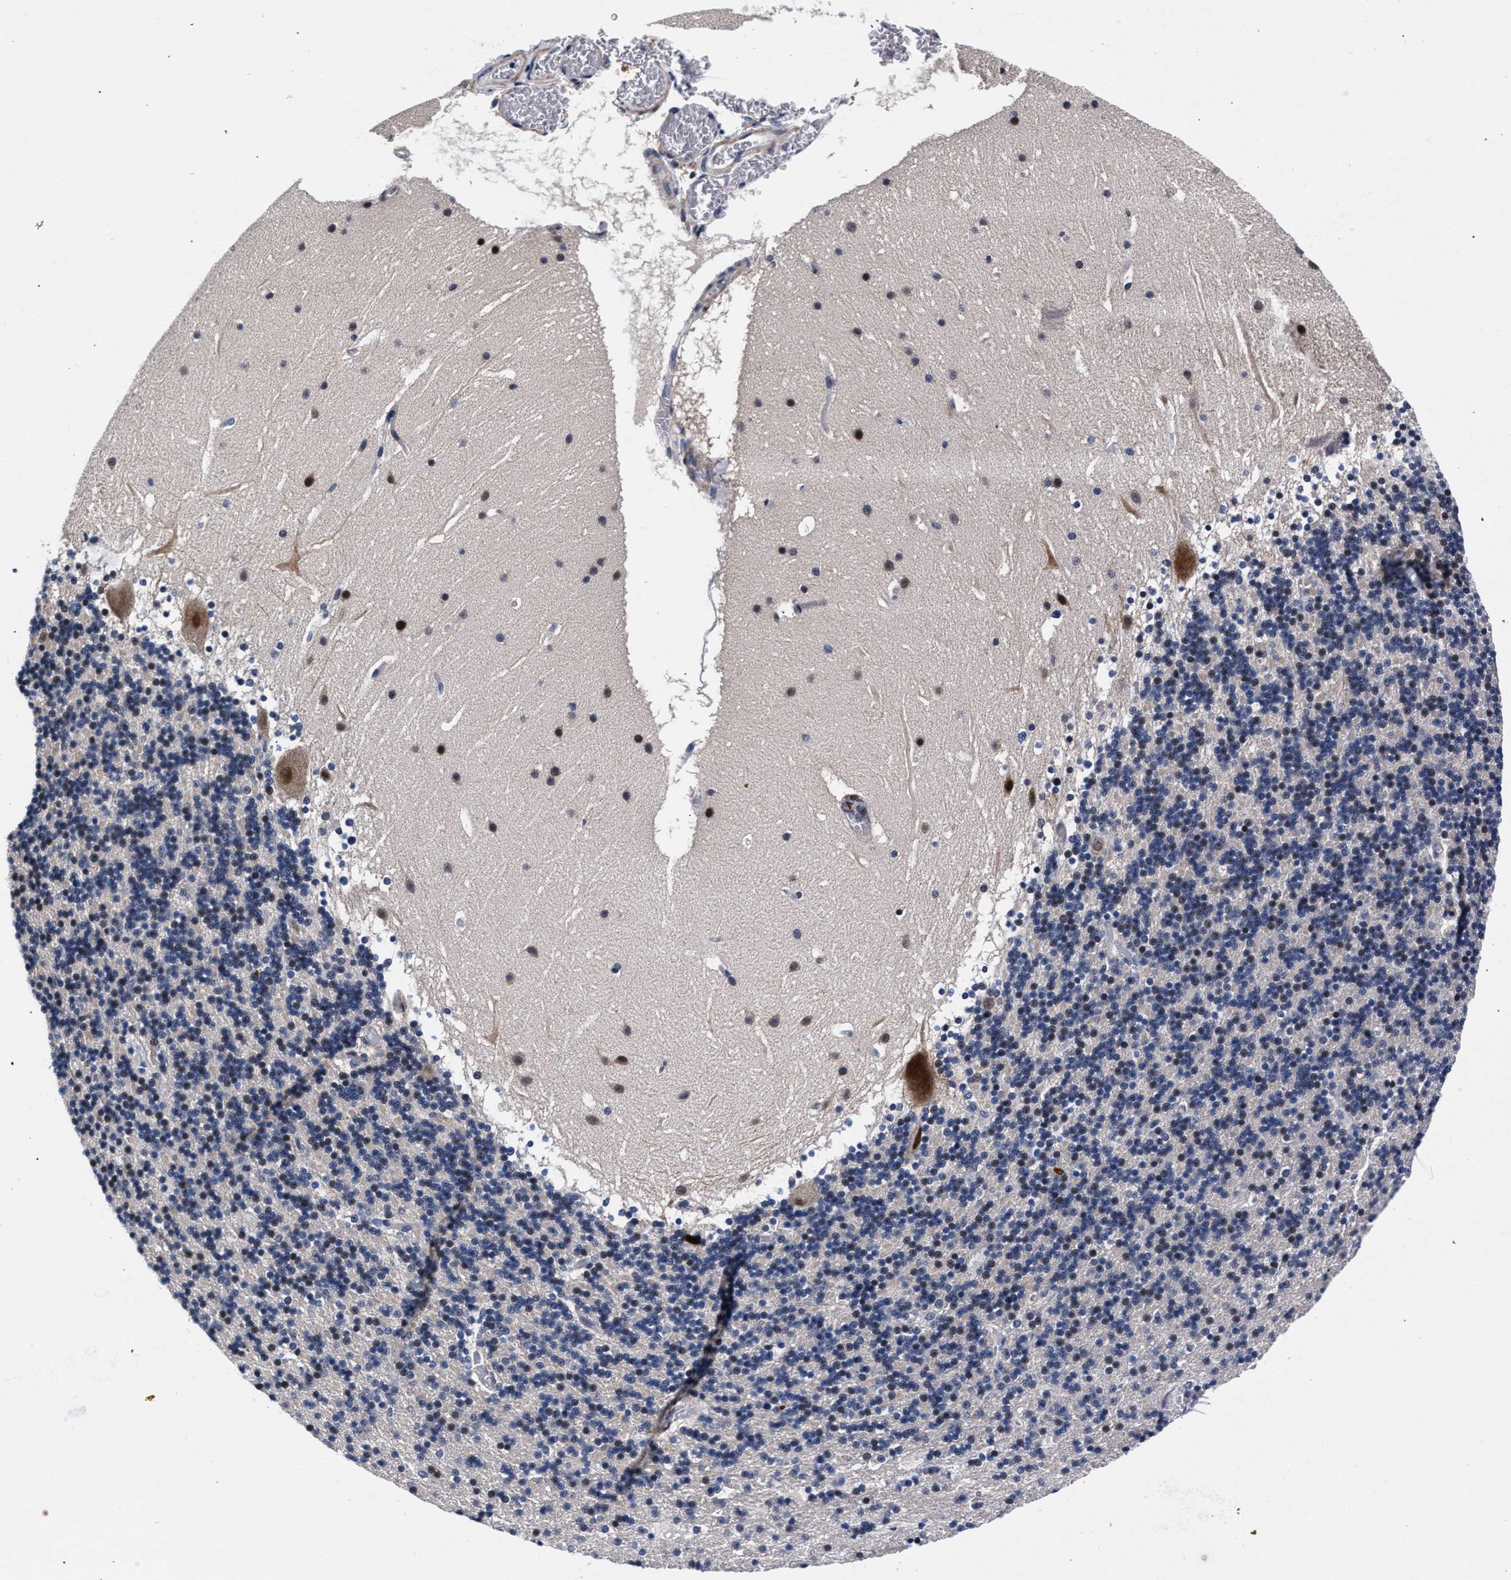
{"staining": {"intensity": "weak", "quantity": "25%-75%", "location": "nuclear"}, "tissue": "cerebellum", "cell_type": "Cells in granular layer", "image_type": "normal", "snomed": [{"axis": "morphology", "description": "Normal tissue, NOS"}, {"axis": "topography", "description": "Cerebellum"}], "caption": "Approximately 25%-75% of cells in granular layer in unremarkable human cerebellum show weak nuclear protein staining as visualized by brown immunohistochemical staining.", "gene": "ZNF462", "patient": {"sex": "male", "age": 45}}